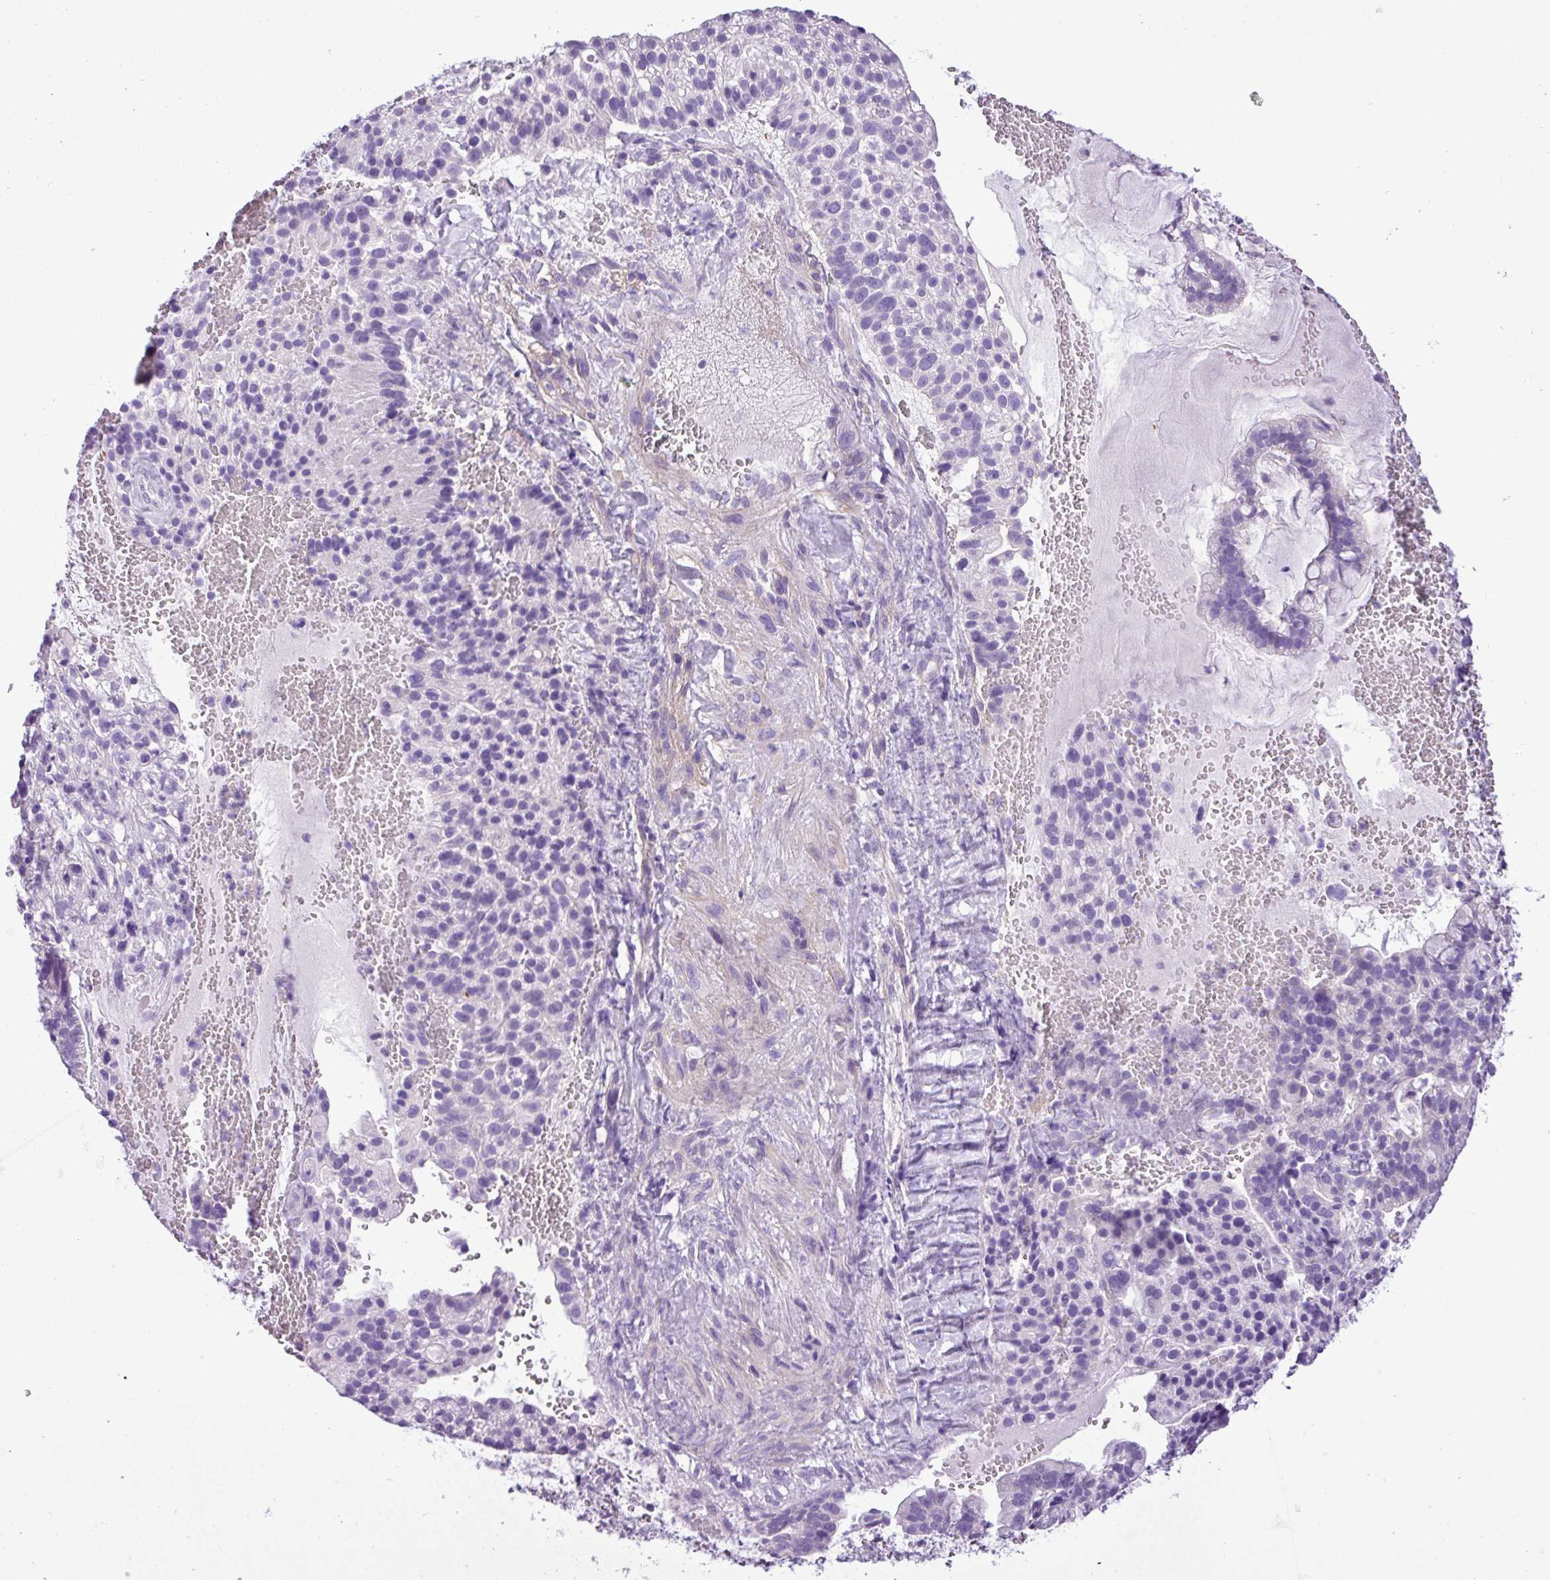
{"staining": {"intensity": "negative", "quantity": "none", "location": "none"}, "tissue": "cervical cancer", "cell_type": "Tumor cells", "image_type": "cancer", "snomed": [{"axis": "morphology", "description": "Adenocarcinoma, NOS"}, {"axis": "topography", "description": "Cervix"}], "caption": "Tumor cells are negative for protein expression in human cervical cancer.", "gene": "ZNF334", "patient": {"sex": "female", "age": 41}}